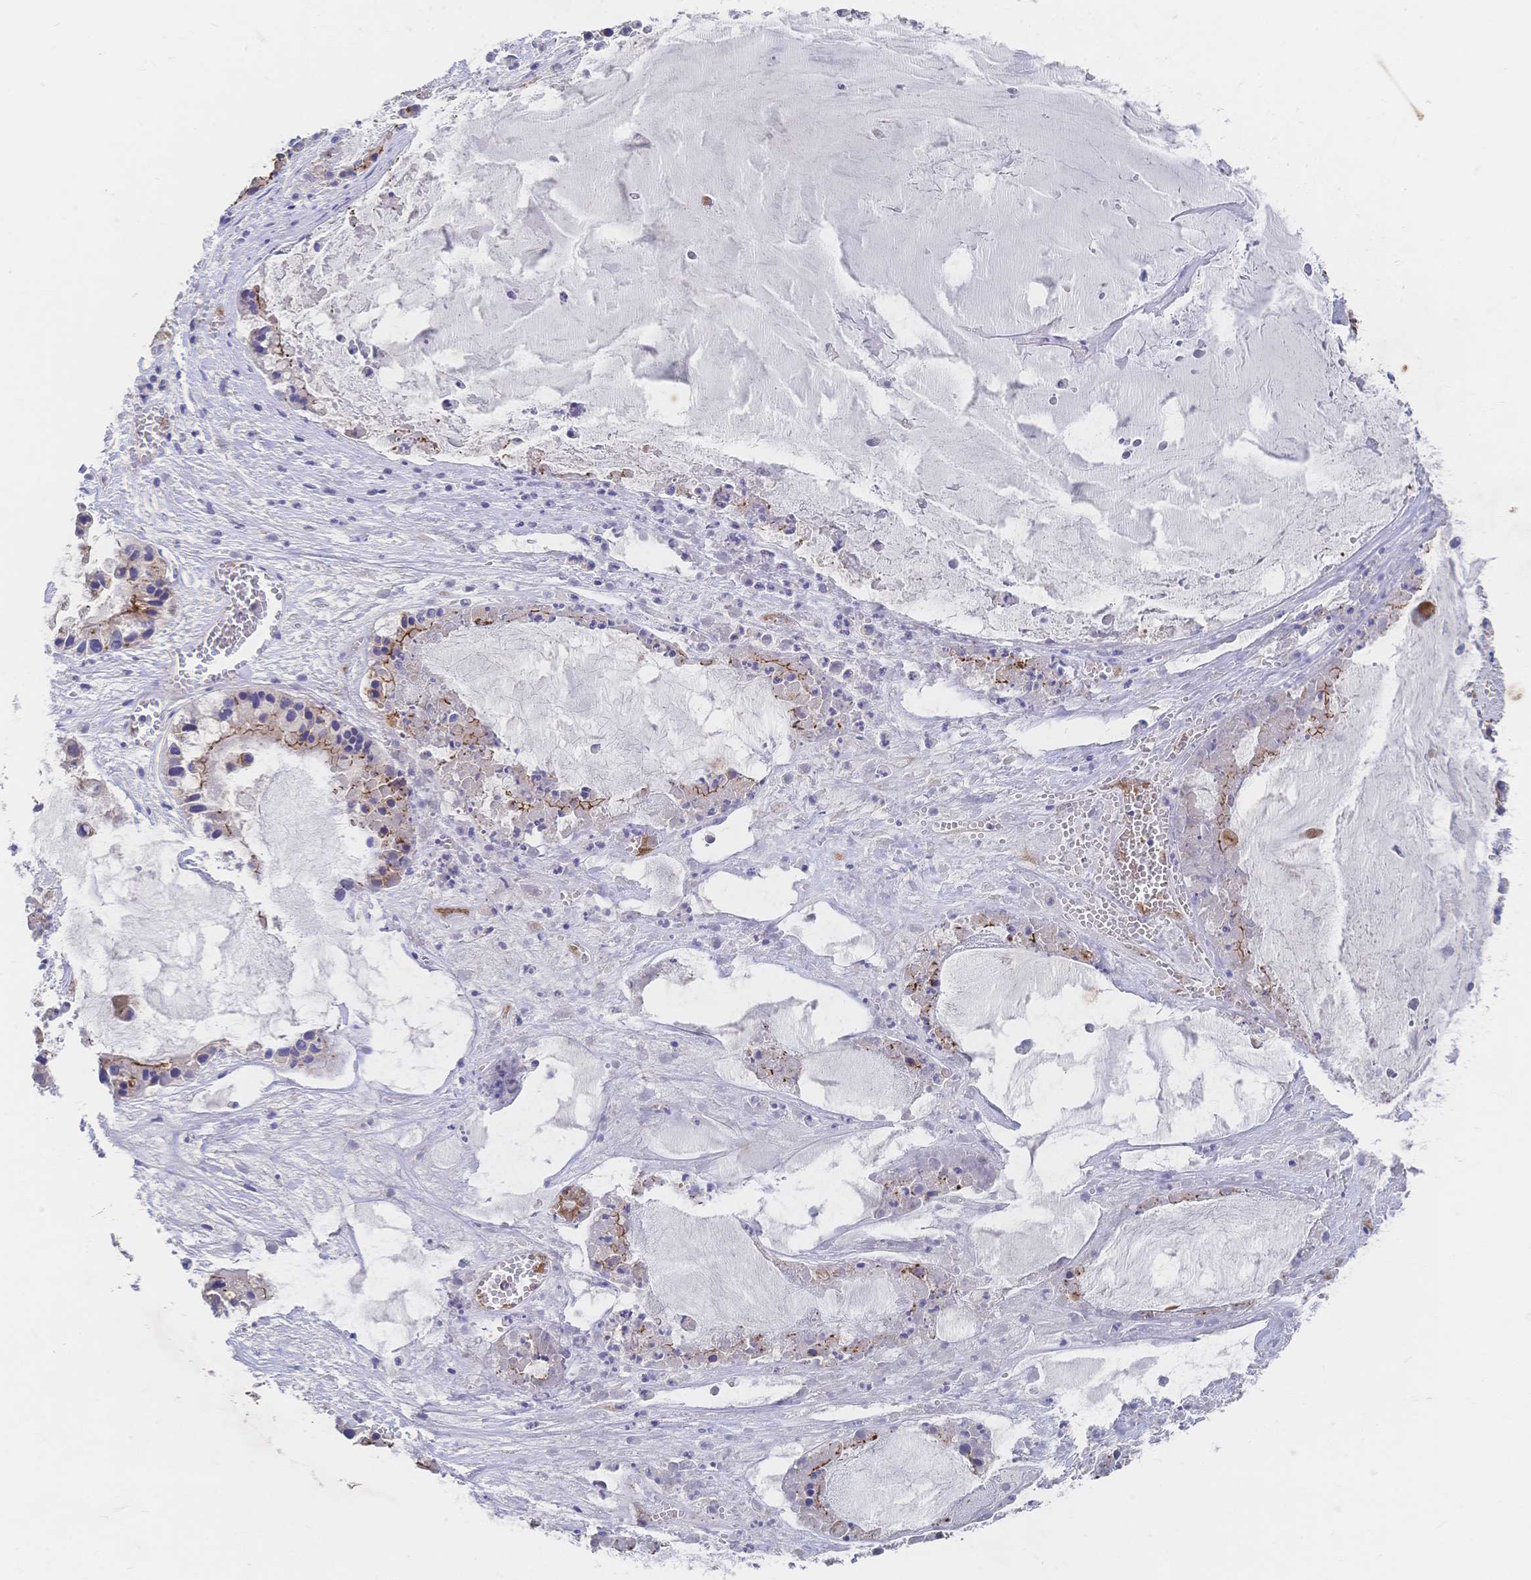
{"staining": {"intensity": "moderate", "quantity": "<25%", "location": "cytoplasmic/membranous"}, "tissue": "ovarian cancer", "cell_type": "Tumor cells", "image_type": "cancer", "snomed": [{"axis": "morphology", "description": "Cystadenocarcinoma, mucinous, NOS"}, {"axis": "topography", "description": "Ovary"}], "caption": "High-magnification brightfield microscopy of ovarian mucinous cystadenocarcinoma stained with DAB (3,3'-diaminobenzidine) (brown) and counterstained with hematoxylin (blue). tumor cells exhibit moderate cytoplasmic/membranous expression is seen in approximately<25% of cells. (DAB IHC, brown staining for protein, blue staining for nuclei).", "gene": "F11R", "patient": {"sex": "female", "age": 63}}